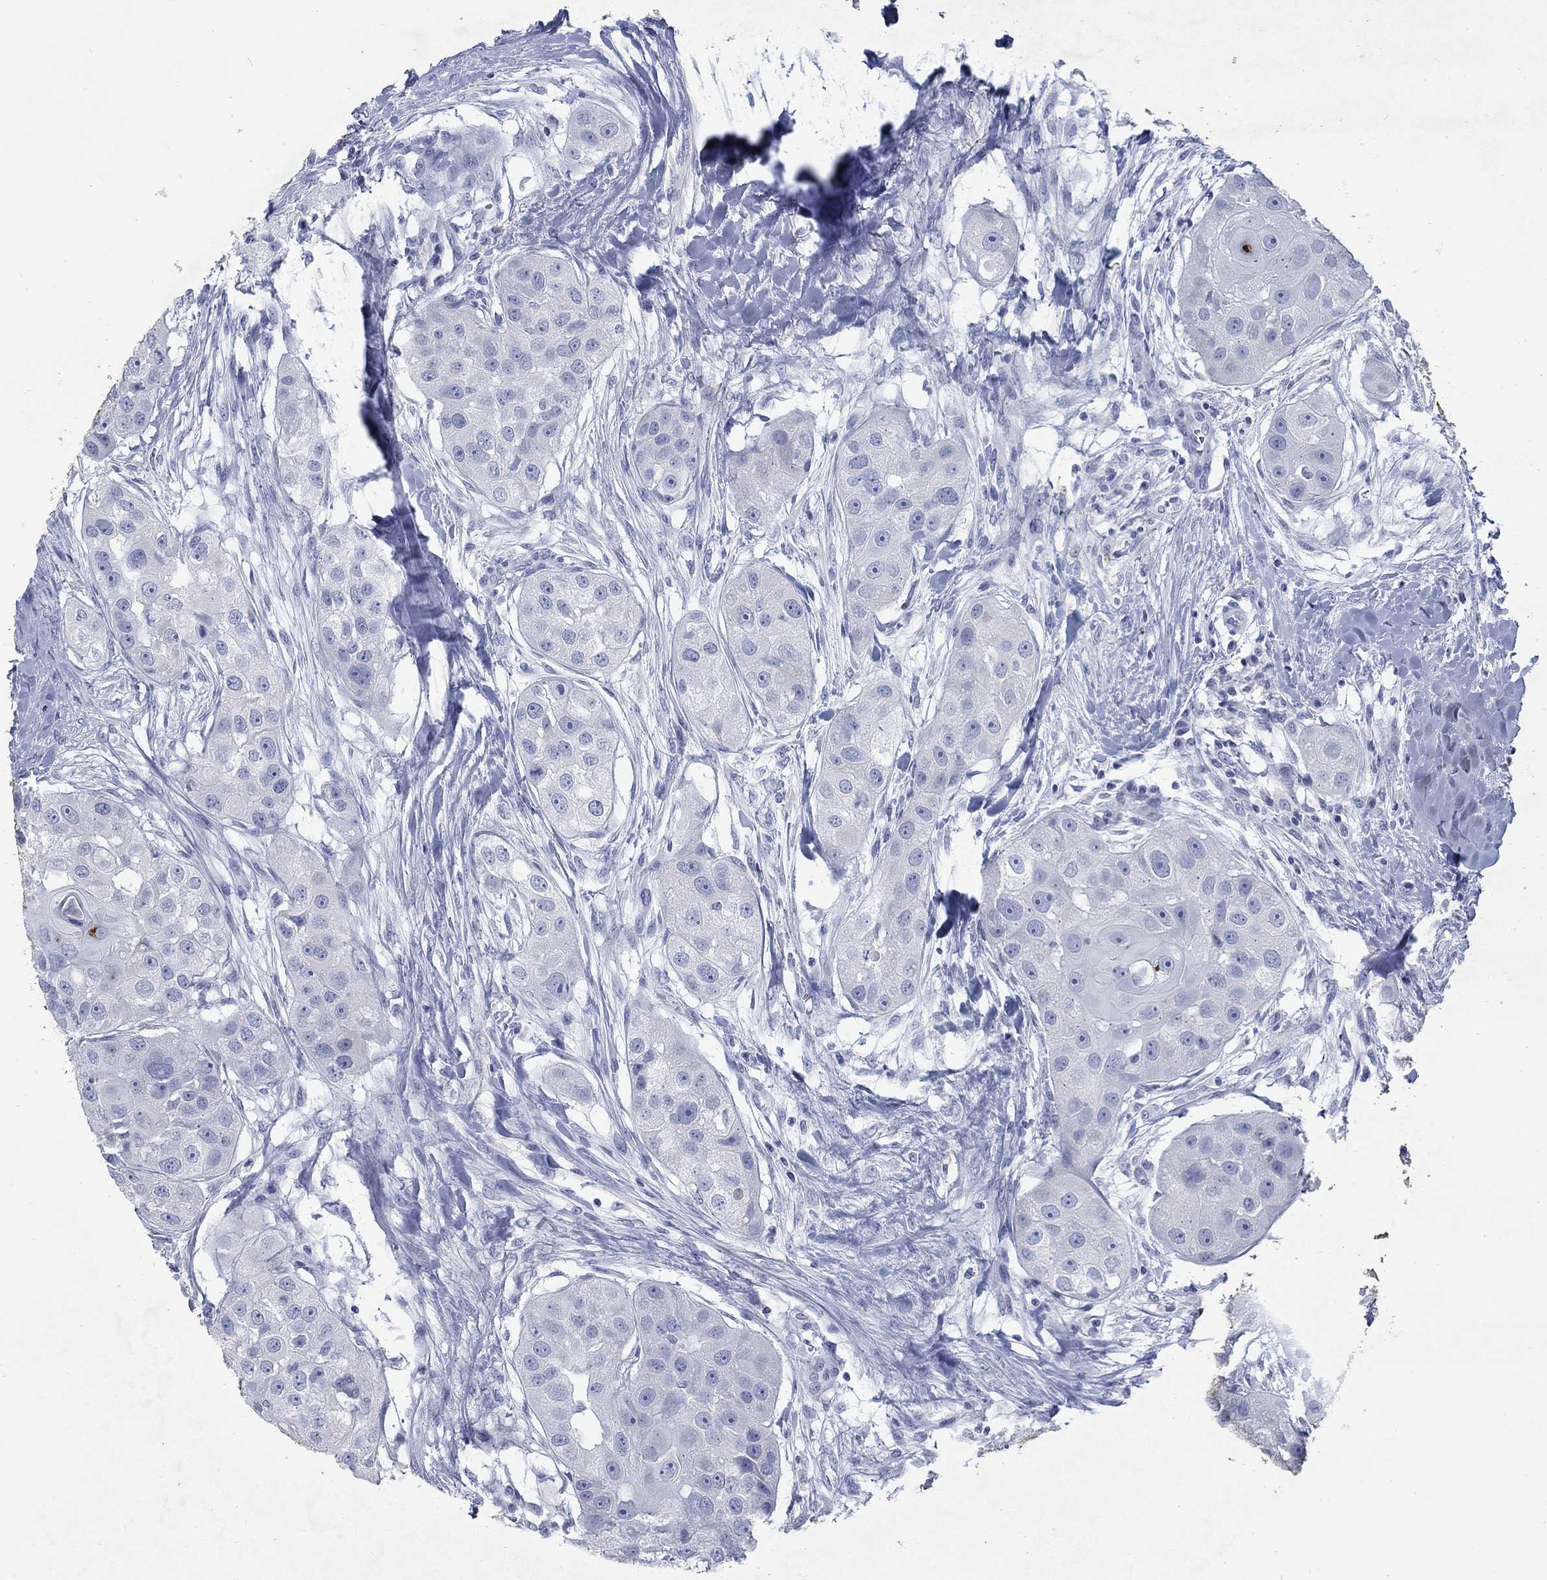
{"staining": {"intensity": "negative", "quantity": "none", "location": "none"}, "tissue": "head and neck cancer", "cell_type": "Tumor cells", "image_type": "cancer", "snomed": [{"axis": "morphology", "description": "Normal tissue, NOS"}, {"axis": "morphology", "description": "Squamous cell carcinoma, NOS"}, {"axis": "topography", "description": "Skeletal muscle"}, {"axis": "topography", "description": "Head-Neck"}], "caption": "The histopathology image exhibits no significant expression in tumor cells of head and neck cancer.", "gene": "RFTN2", "patient": {"sex": "male", "age": 51}}